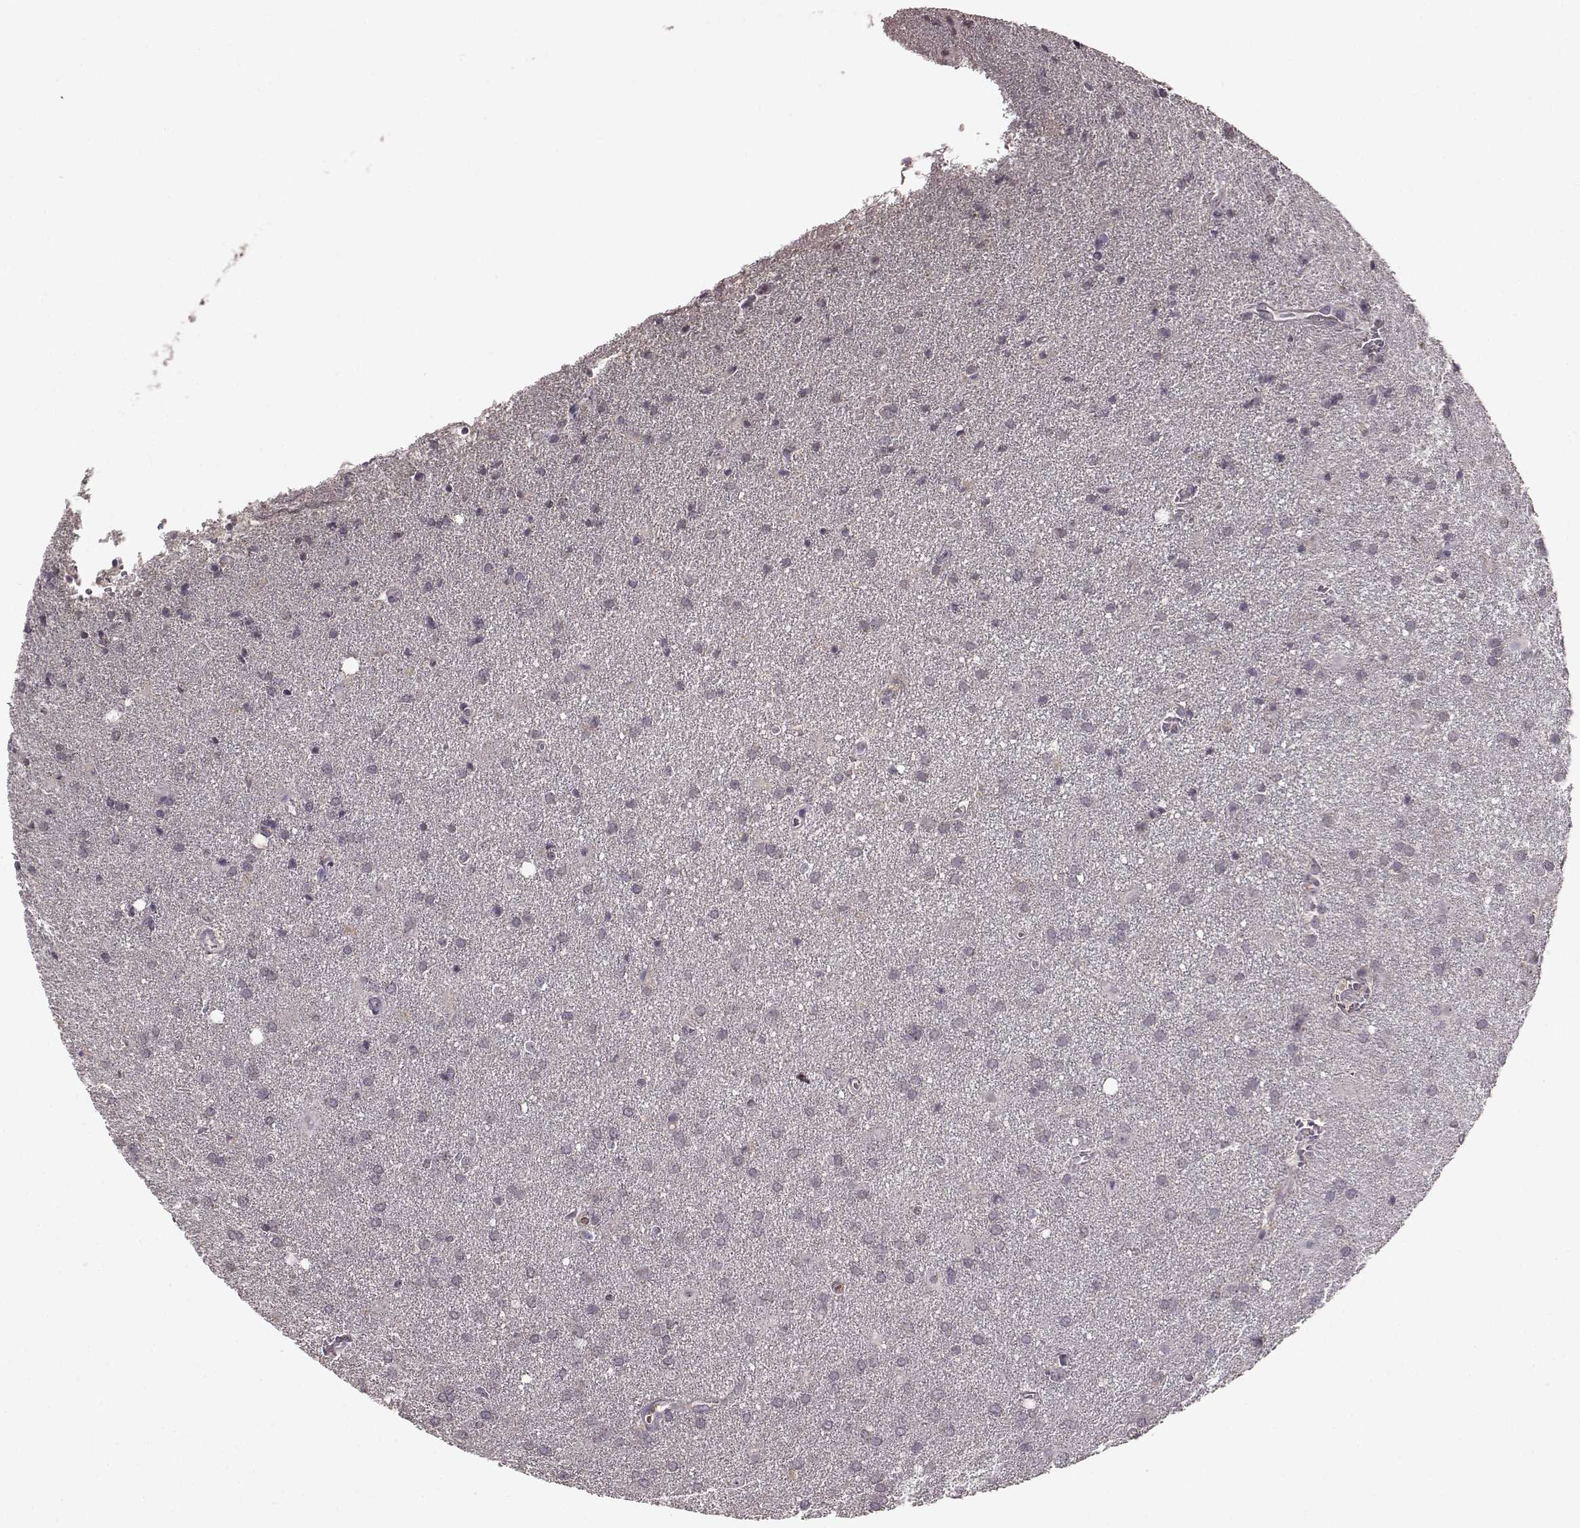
{"staining": {"intensity": "negative", "quantity": "none", "location": "none"}, "tissue": "glioma", "cell_type": "Tumor cells", "image_type": "cancer", "snomed": [{"axis": "morphology", "description": "Glioma, malignant, Low grade"}, {"axis": "topography", "description": "Brain"}], "caption": "Low-grade glioma (malignant) was stained to show a protein in brown. There is no significant positivity in tumor cells.", "gene": "NRL", "patient": {"sex": "male", "age": 58}}